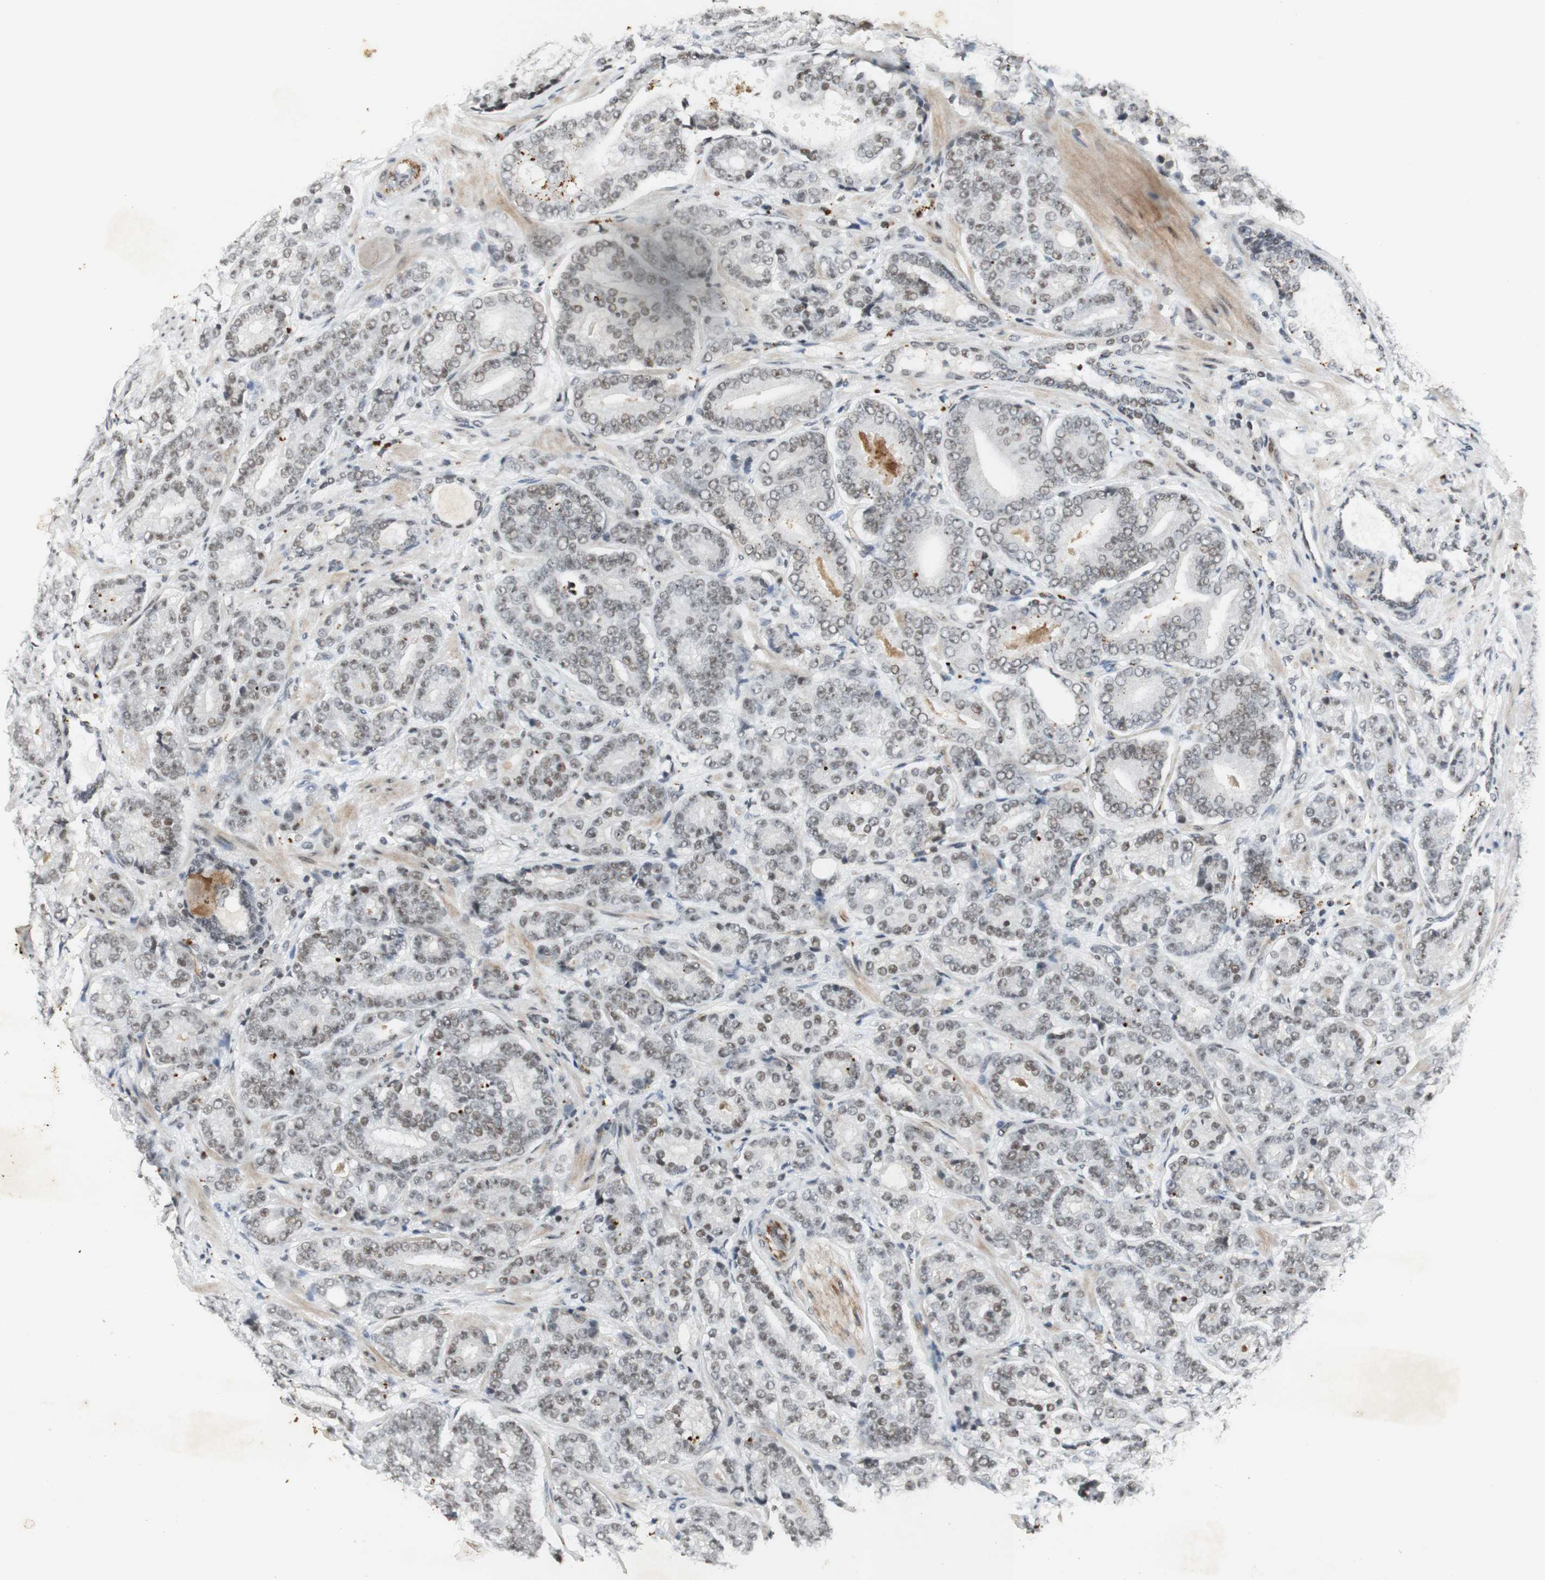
{"staining": {"intensity": "moderate", "quantity": ">75%", "location": "nuclear"}, "tissue": "prostate cancer", "cell_type": "Tumor cells", "image_type": "cancer", "snomed": [{"axis": "morphology", "description": "Adenocarcinoma, High grade"}, {"axis": "topography", "description": "Prostate"}], "caption": "Immunohistochemistry (IHC) of human high-grade adenocarcinoma (prostate) reveals medium levels of moderate nuclear expression in about >75% of tumor cells.", "gene": "IRF1", "patient": {"sex": "male", "age": 61}}